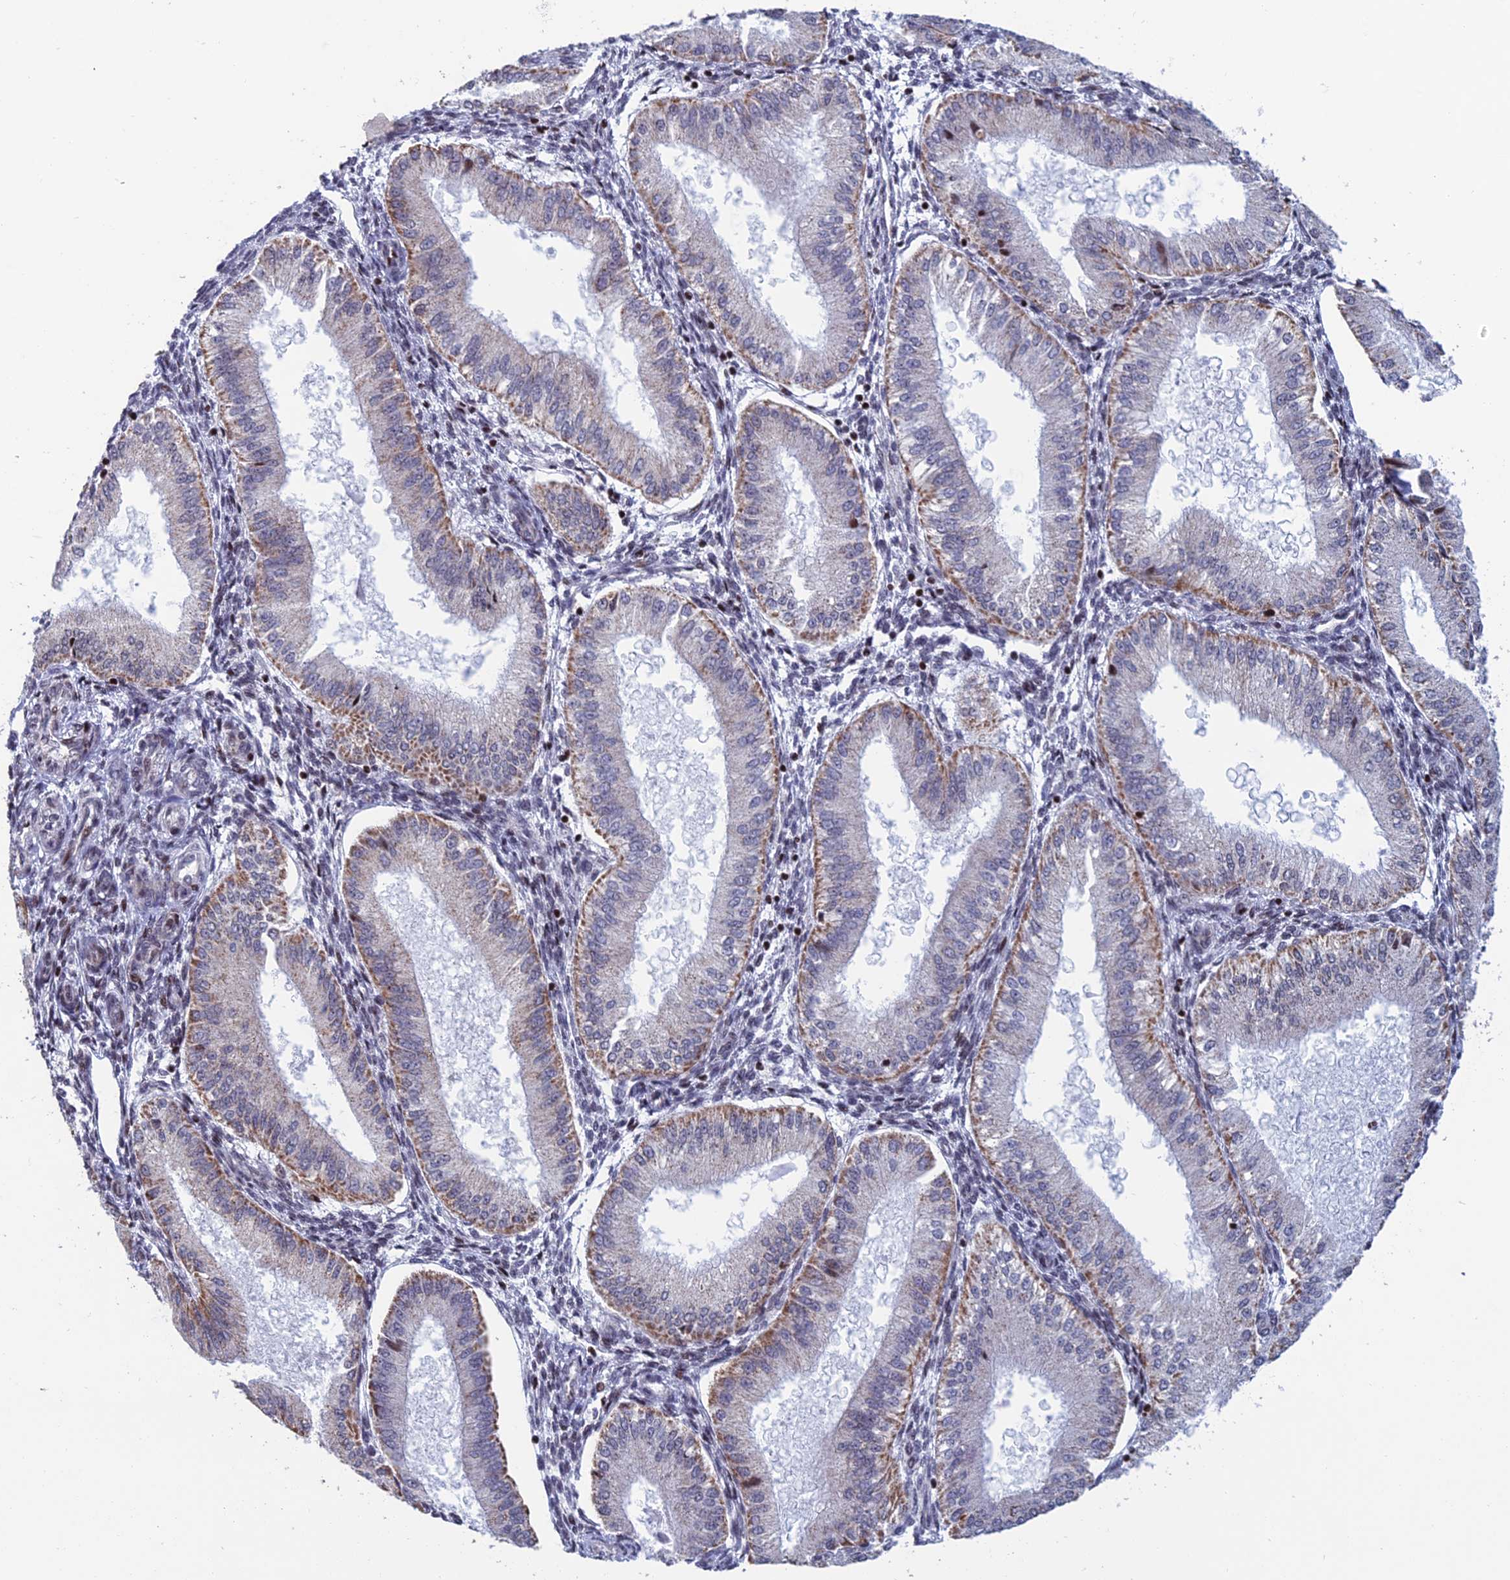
{"staining": {"intensity": "weak", "quantity": "<25%", "location": "nuclear"}, "tissue": "endometrium", "cell_type": "Cells in endometrial stroma", "image_type": "normal", "snomed": [{"axis": "morphology", "description": "Normal tissue, NOS"}, {"axis": "topography", "description": "Endometrium"}], "caption": "A micrograph of endometrium stained for a protein exhibits no brown staining in cells in endometrial stroma. Brightfield microscopy of immunohistochemistry (IHC) stained with DAB (brown) and hematoxylin (blue), captured at high magnification.", "gene": "AFF3", "patient": {"sex": "female", "age": 39}}